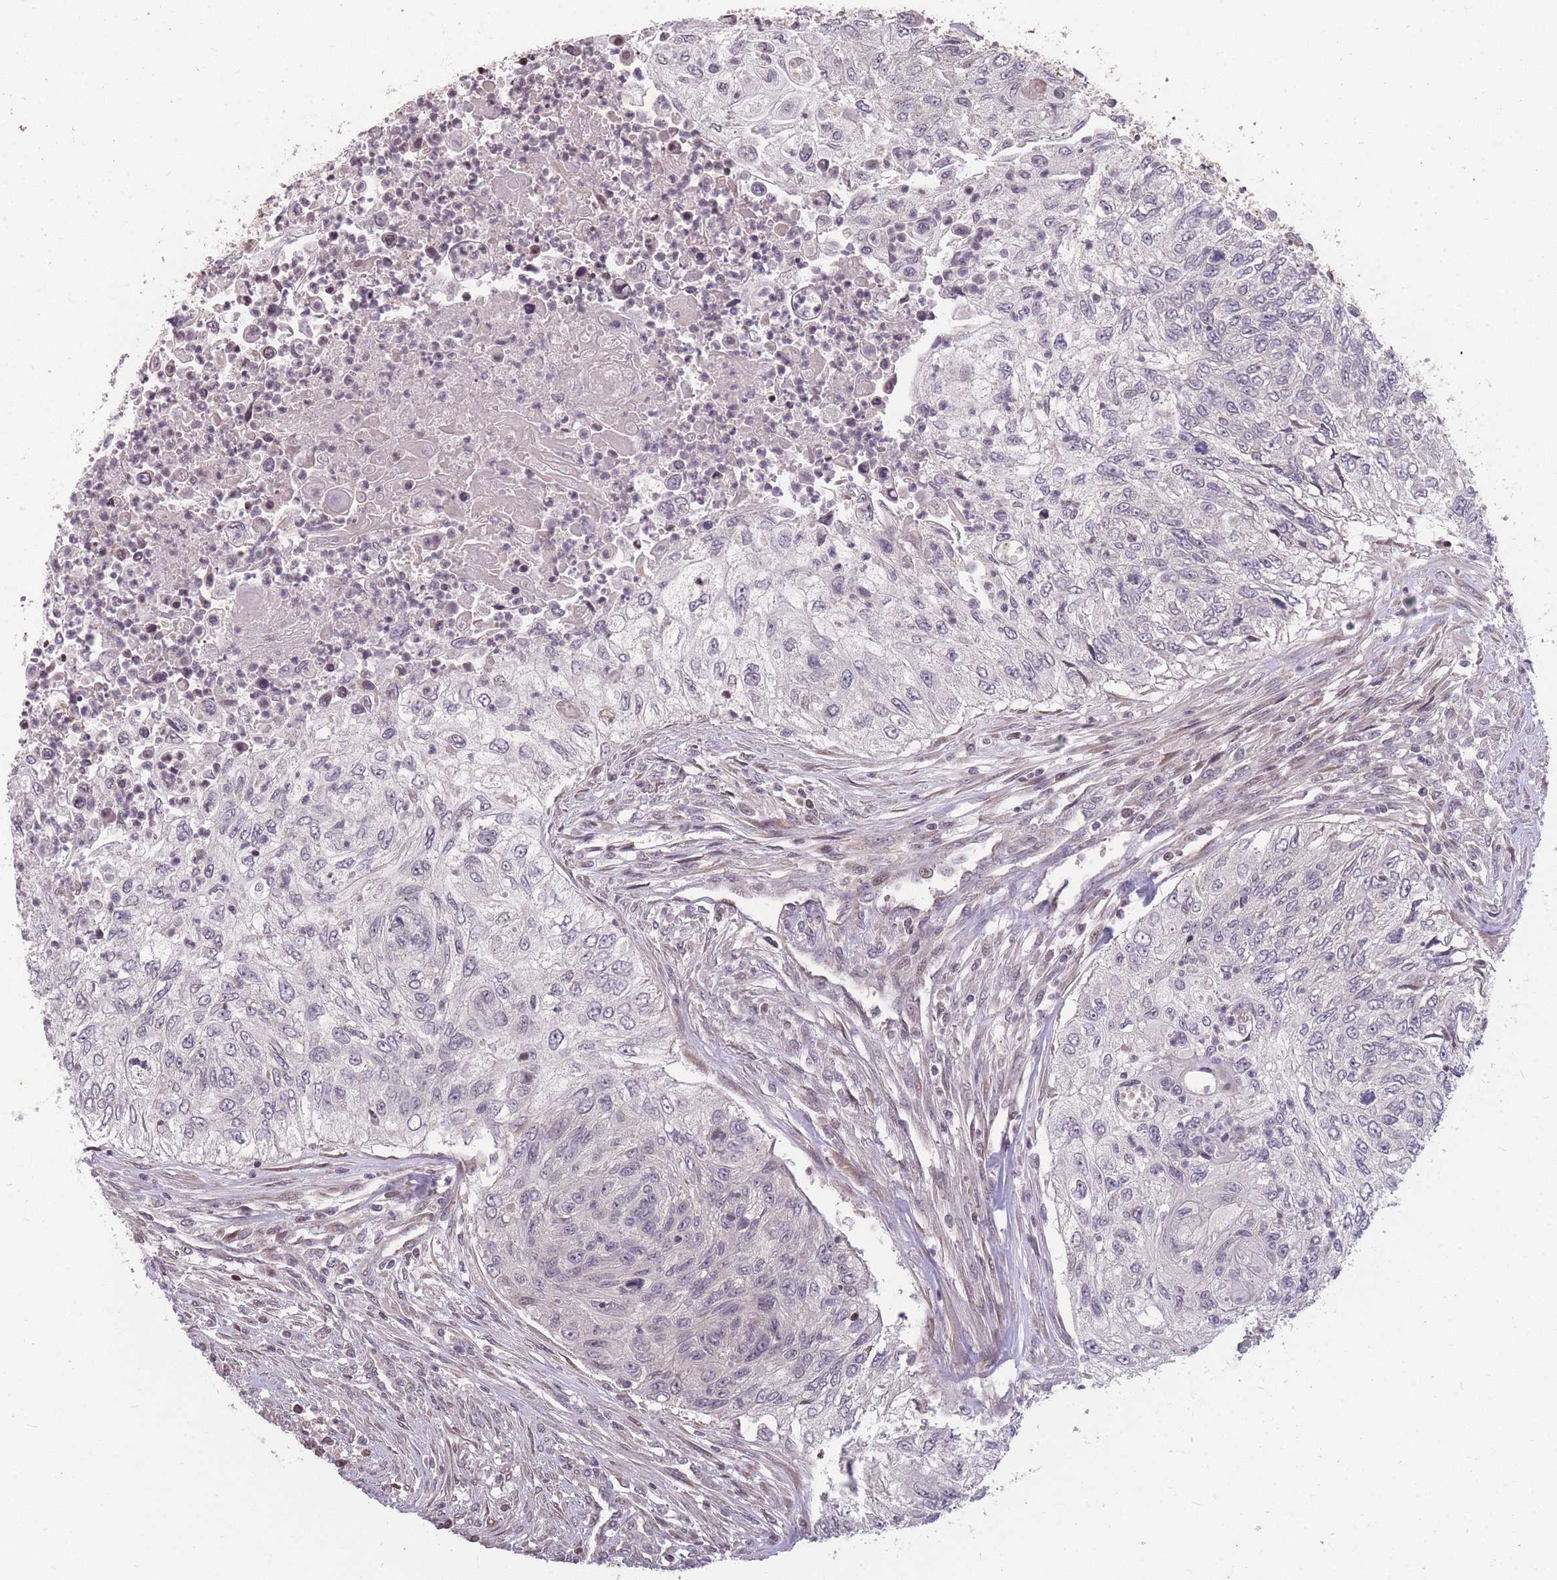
{"staining": {"intensity": "negative", "quantity": "none", "location": "none"}, "tissue": "urothelial cancer", "cell_type": "Tumor cells", "image_type": "cancer", "snomed": [{"axis": "morphology", "description": "Urothelial carcinoma, High grade"}, {"axis": "topography", "description": "Urinary bladder"}], "caption": "Tumor cells show no significant protein positivity in high-grade urothelial carcinoma. Brightfield microscopy of immunohistochemistry (IHC) stained with DAB (brown) and hematoxylin (blue), captured at high magnification.", "gene": "GGT5", "patient": {"sex": "female", "age": 60}}